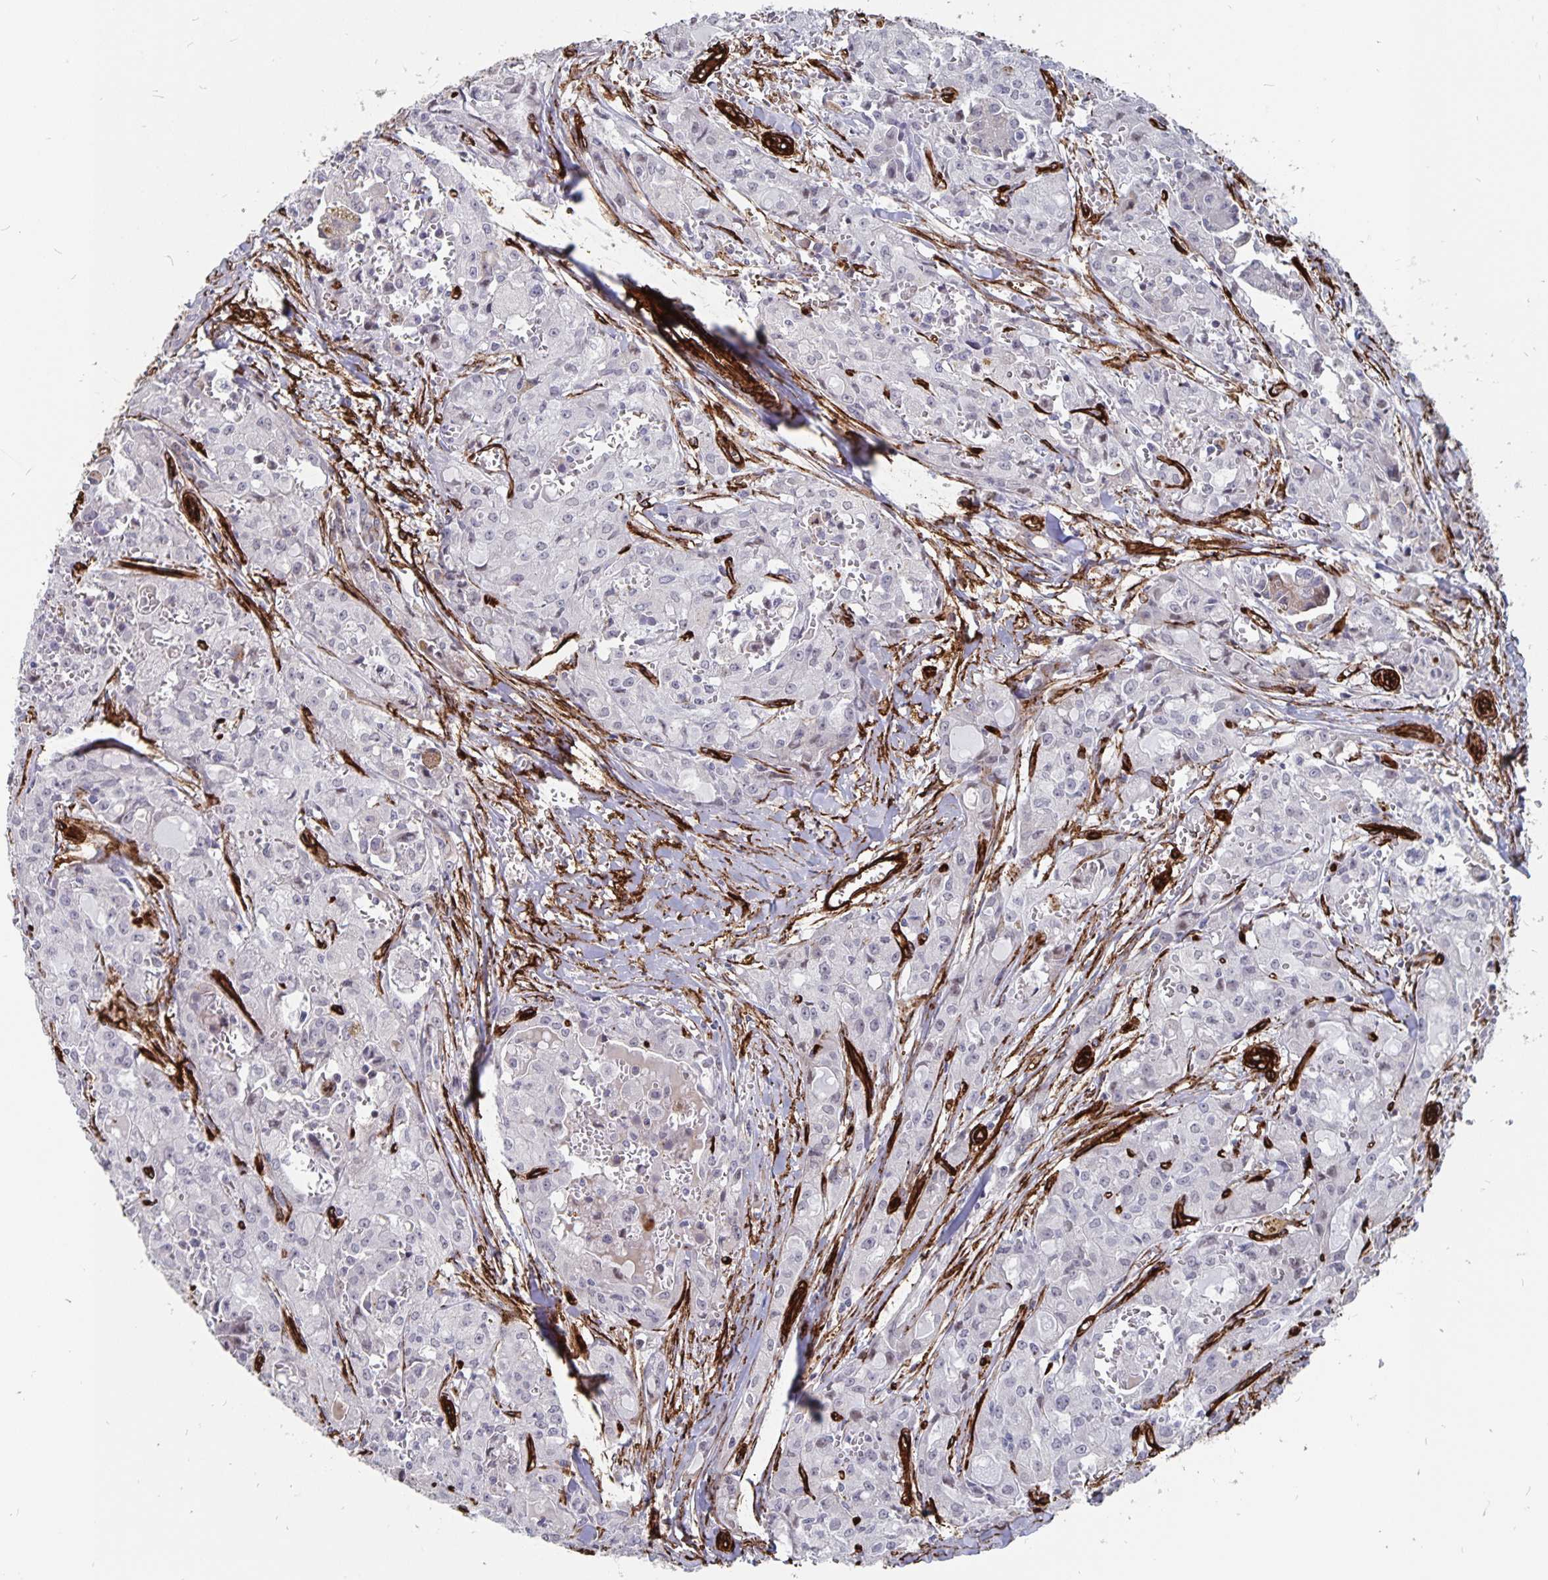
{"staining": {"intensity": "negative", "quantity": "none", "location": "none"}, "tissue": "head and neck cancer", "cell_type": "Tumor cells", "image_type": "cancer", "snomed": [{"axis": "morphology", "description": "Adenocarcinoma, NOS"}, {"axis": "topography", "description": "Head-Neck"}], "caption": "Immunohistochemical staining of human head and neck cancer (adenocarcinoma) reveals no significant expression in tumor cells.", "gene": "DCHS2", "patient": {"sex": "male", "age": 64}}